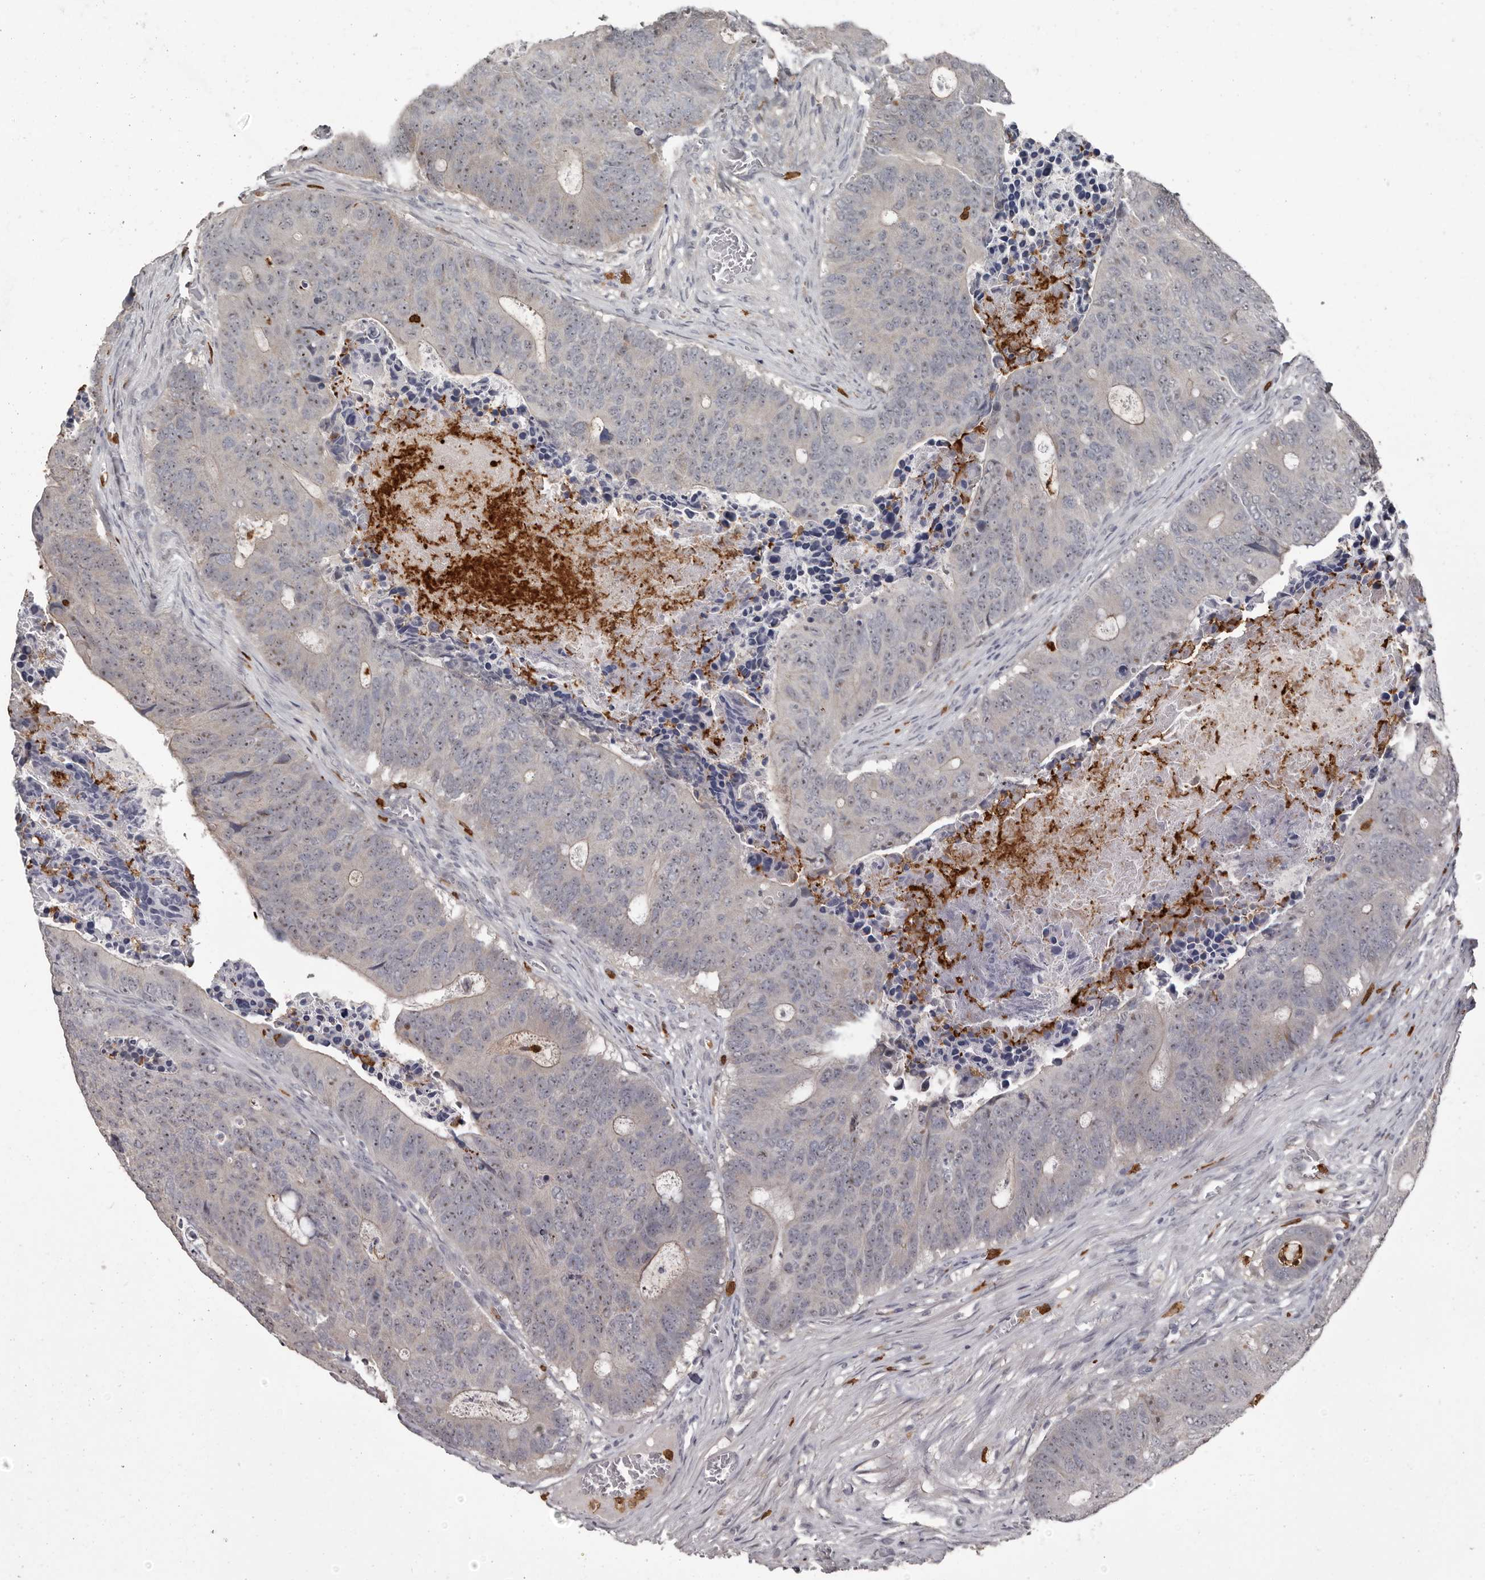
{"staining": {"intensity": "negative", "quantity": "none", "location": "none"}, "tissue": "colorectal cancer", "cell_type": "Tumor cells", "image_type": "cancer", "snomed": [{"axis": "morphology", "description": "Adenocarcinoma, NOS"}, {"axis": "topography", "description": "Colon"}], "caption": "High magnification brightfield microscopy of colorectal cancer (adenocarcinoma) stained with DAB (brown) and counterstained with hematoxylin (blue): tumor cells show no significant expression.", "gene": "GPR157", "patient": {"sex": "male", "age": 87}}